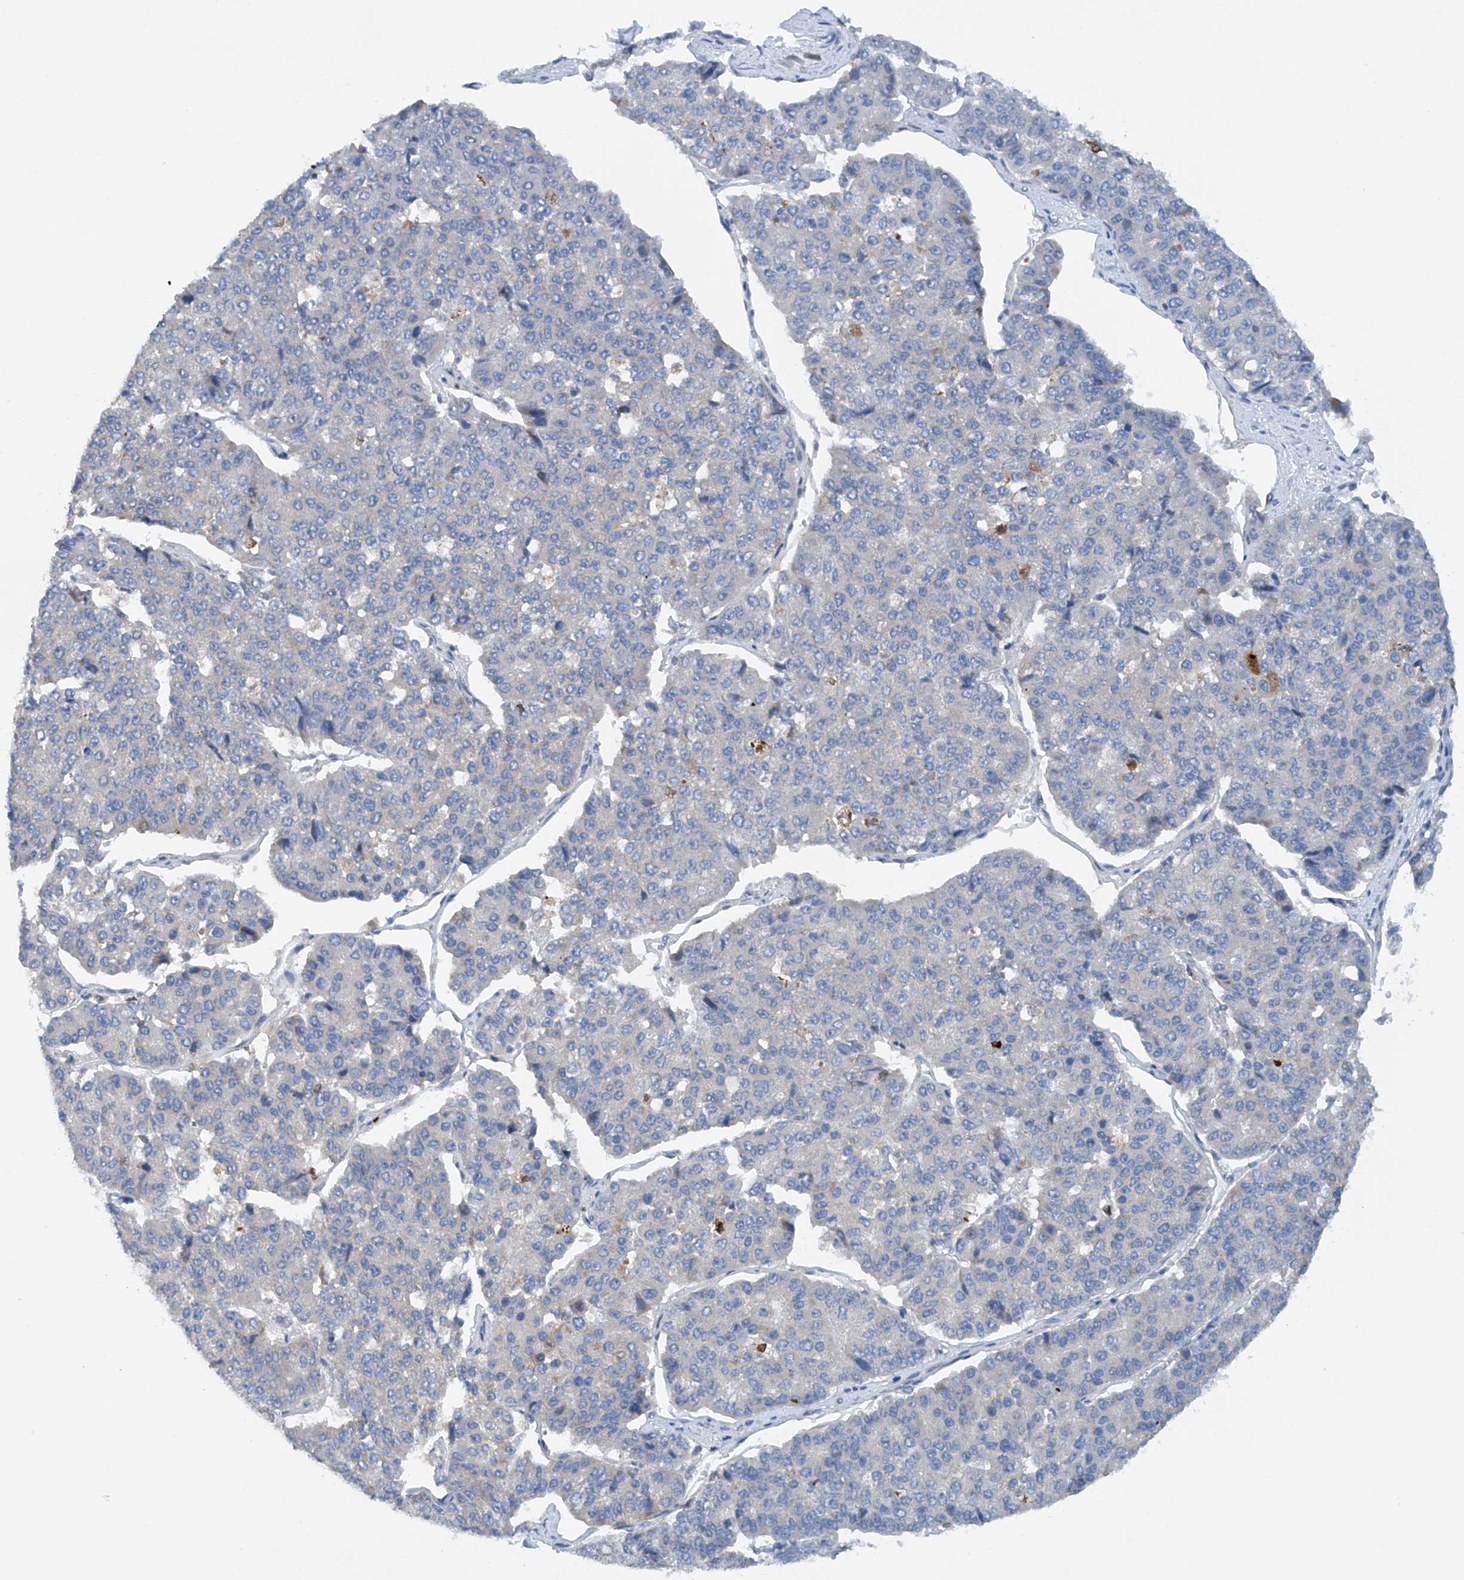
{"staining": {"intensity": "negative", "quantity": "none", "location": "none"}, "tissue": "pancreatic cancer", "cell_type": "Tumor cells", "image_type": "cancer", "snomed": [{"axis": "morphology", "description": "Adenocarcinoma, NOS"}, {"axis": "topography", "description": "Pancreas"}], "caption": "The photomicrograph reveals no staining of tumor cells in pancreatic adenocarcinoma.", "gene": "CEP85L", "patient": {"sex": "male", "age": 50}}